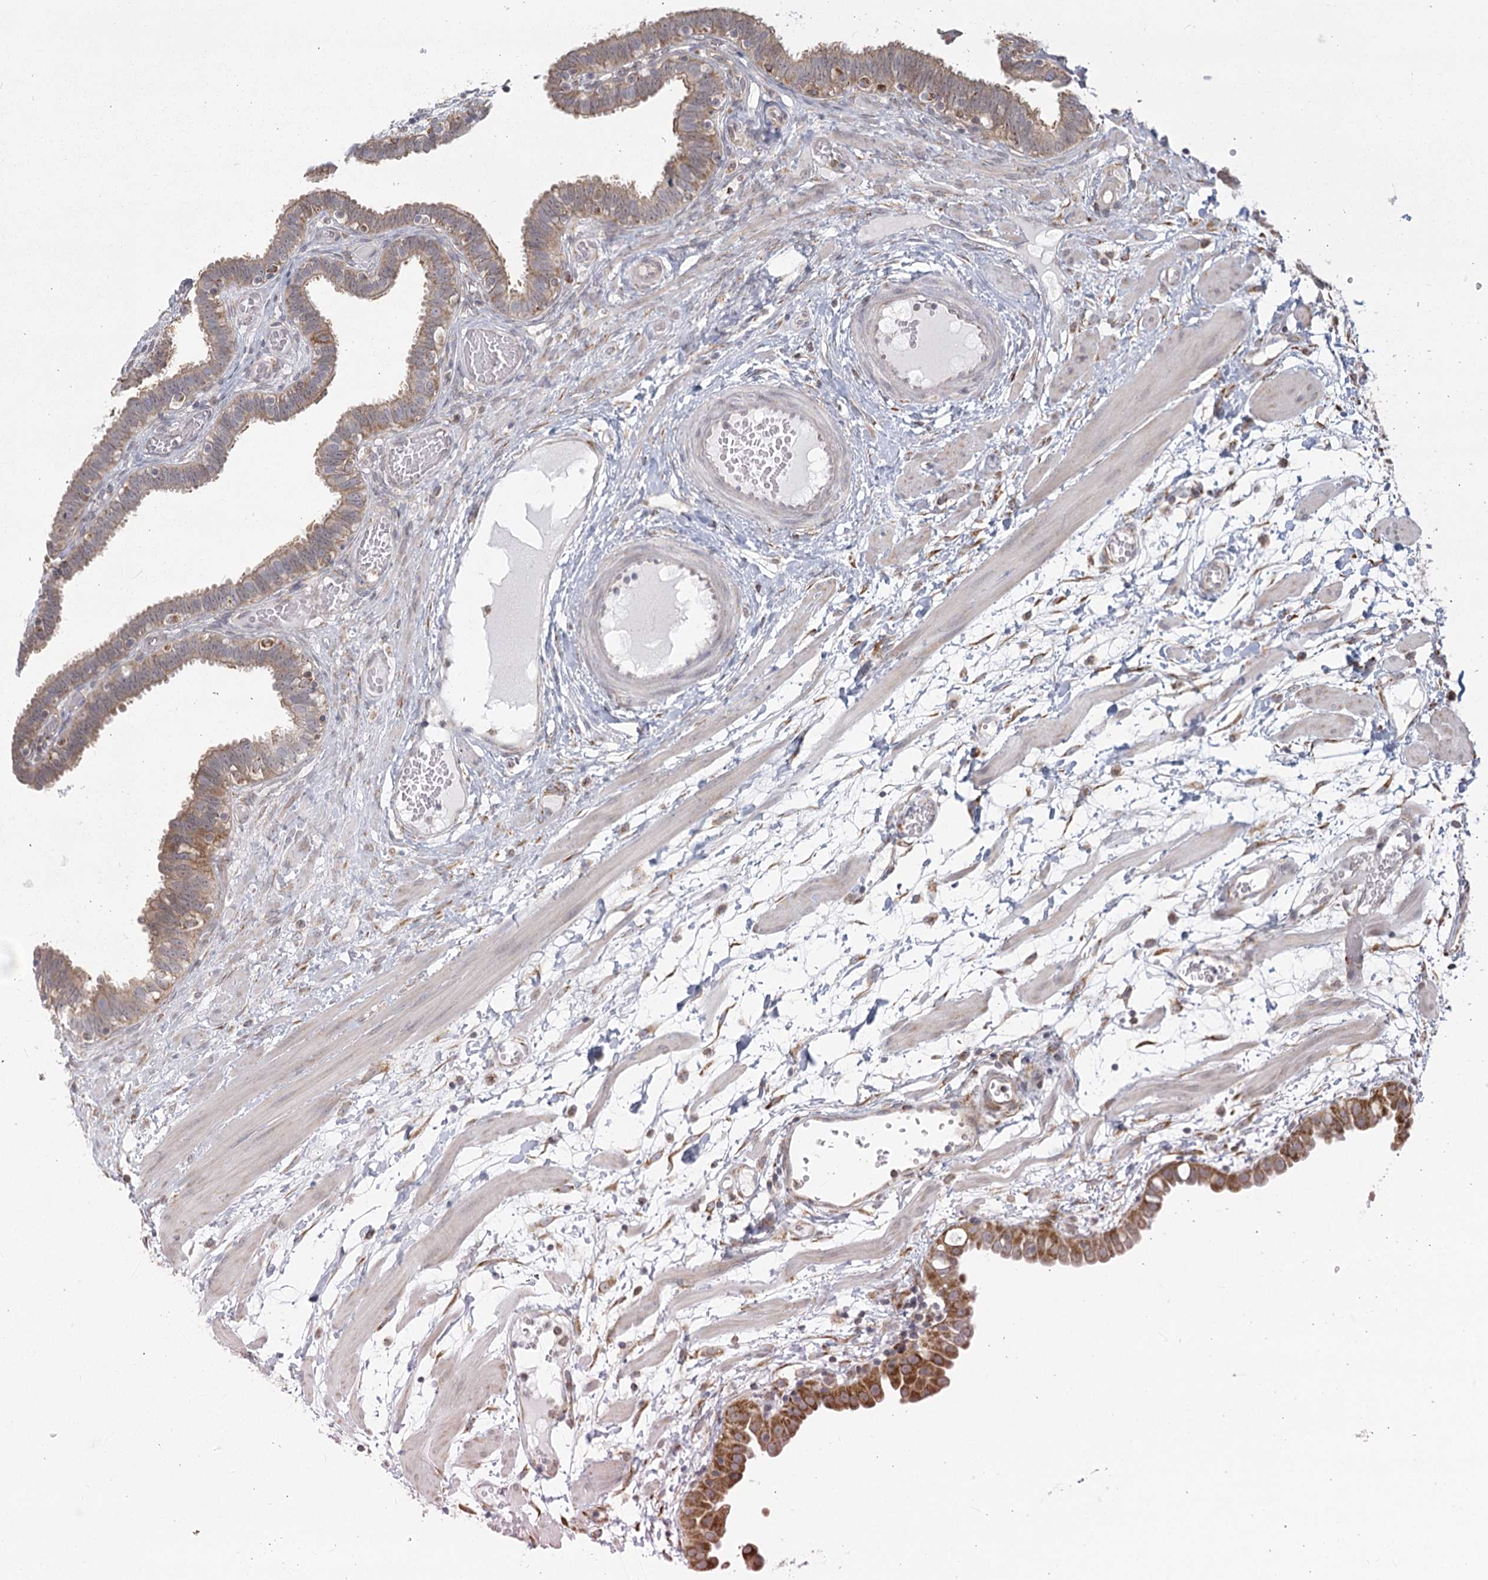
{"staining": {"intensity": "moderate", "quantity": "25%-75%", "location": "cytoplasmic/membranous"}, "tissue": "fallopian tube", "cell_type": "Glandular cells", "image_type": "normal", "snomed": [{"axis": "morphology", "description": "Normal tissue, NOS"}, {"axis": "topography", "description": "Fallopian tube"}, {"axis": "topography", "description": "Placenta"}], "caption": "Moderate cytoplasmic/membranous protein staining is present in about 25%-75% of glandular cells in fallopian tube.", "gene": "LACTB", "patient": {"sex": "female", "age": 32}}